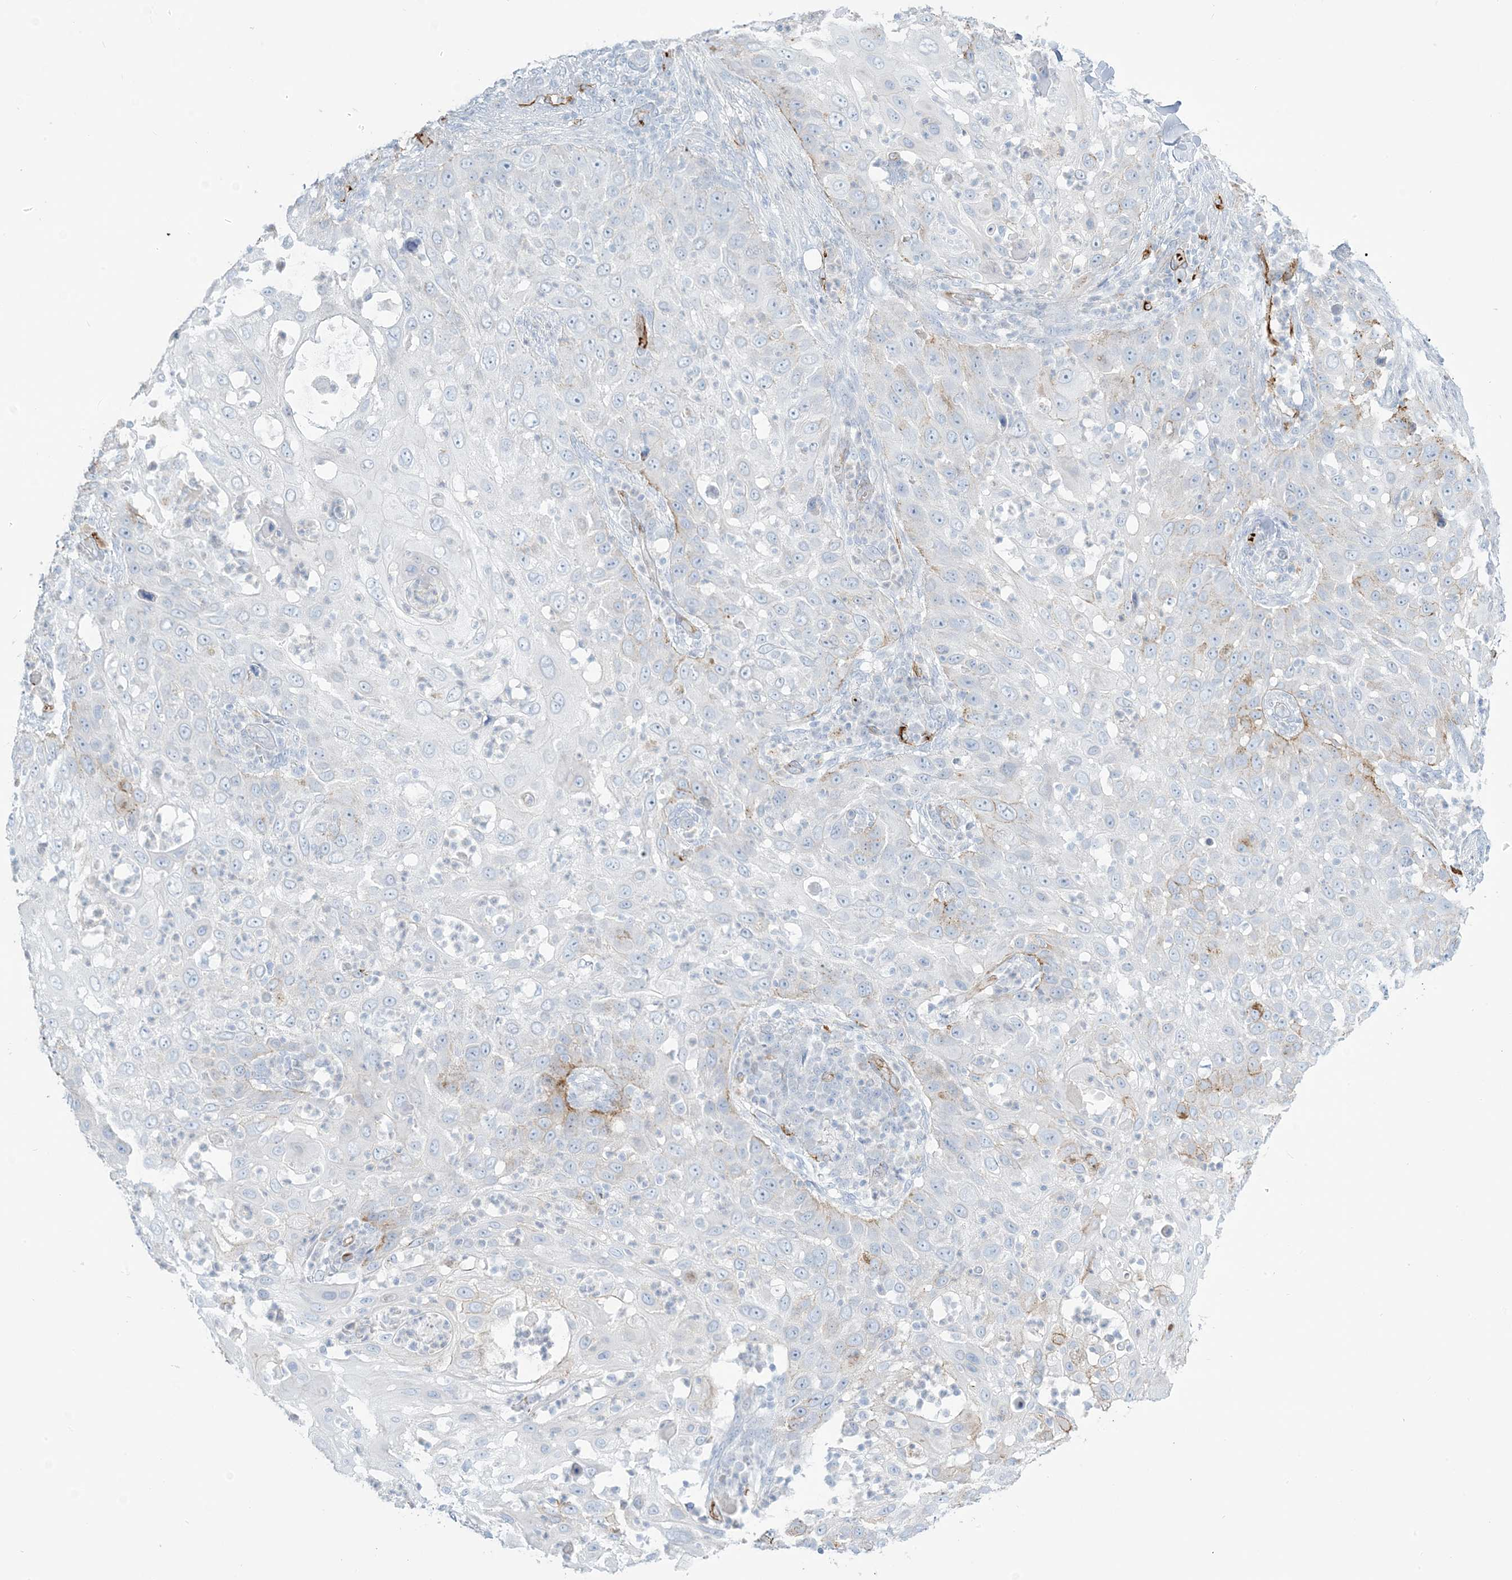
{"staining": {"intensity": "moderate", "quantity": "<25%", "location": "cytoplasmic/membranous"}, "tissue": "skin cancer", "cell_type": "Tumor cells", "image_type": "cancer", "snomed": [{"axis": "morphology", "description": "Squamous cell carcinoma, NOS"}, {"axis": "topography", "description": "Skin"}], "caption": "Squamous cell carcinoma (skin) was stained to show a protein in brown. There is low levels of moderate cytoplasmic/membranous expression in approximately <25% of tumor cells.", "gene": "EPS8L3", "patient": {"sex": "female", "age": 44}}